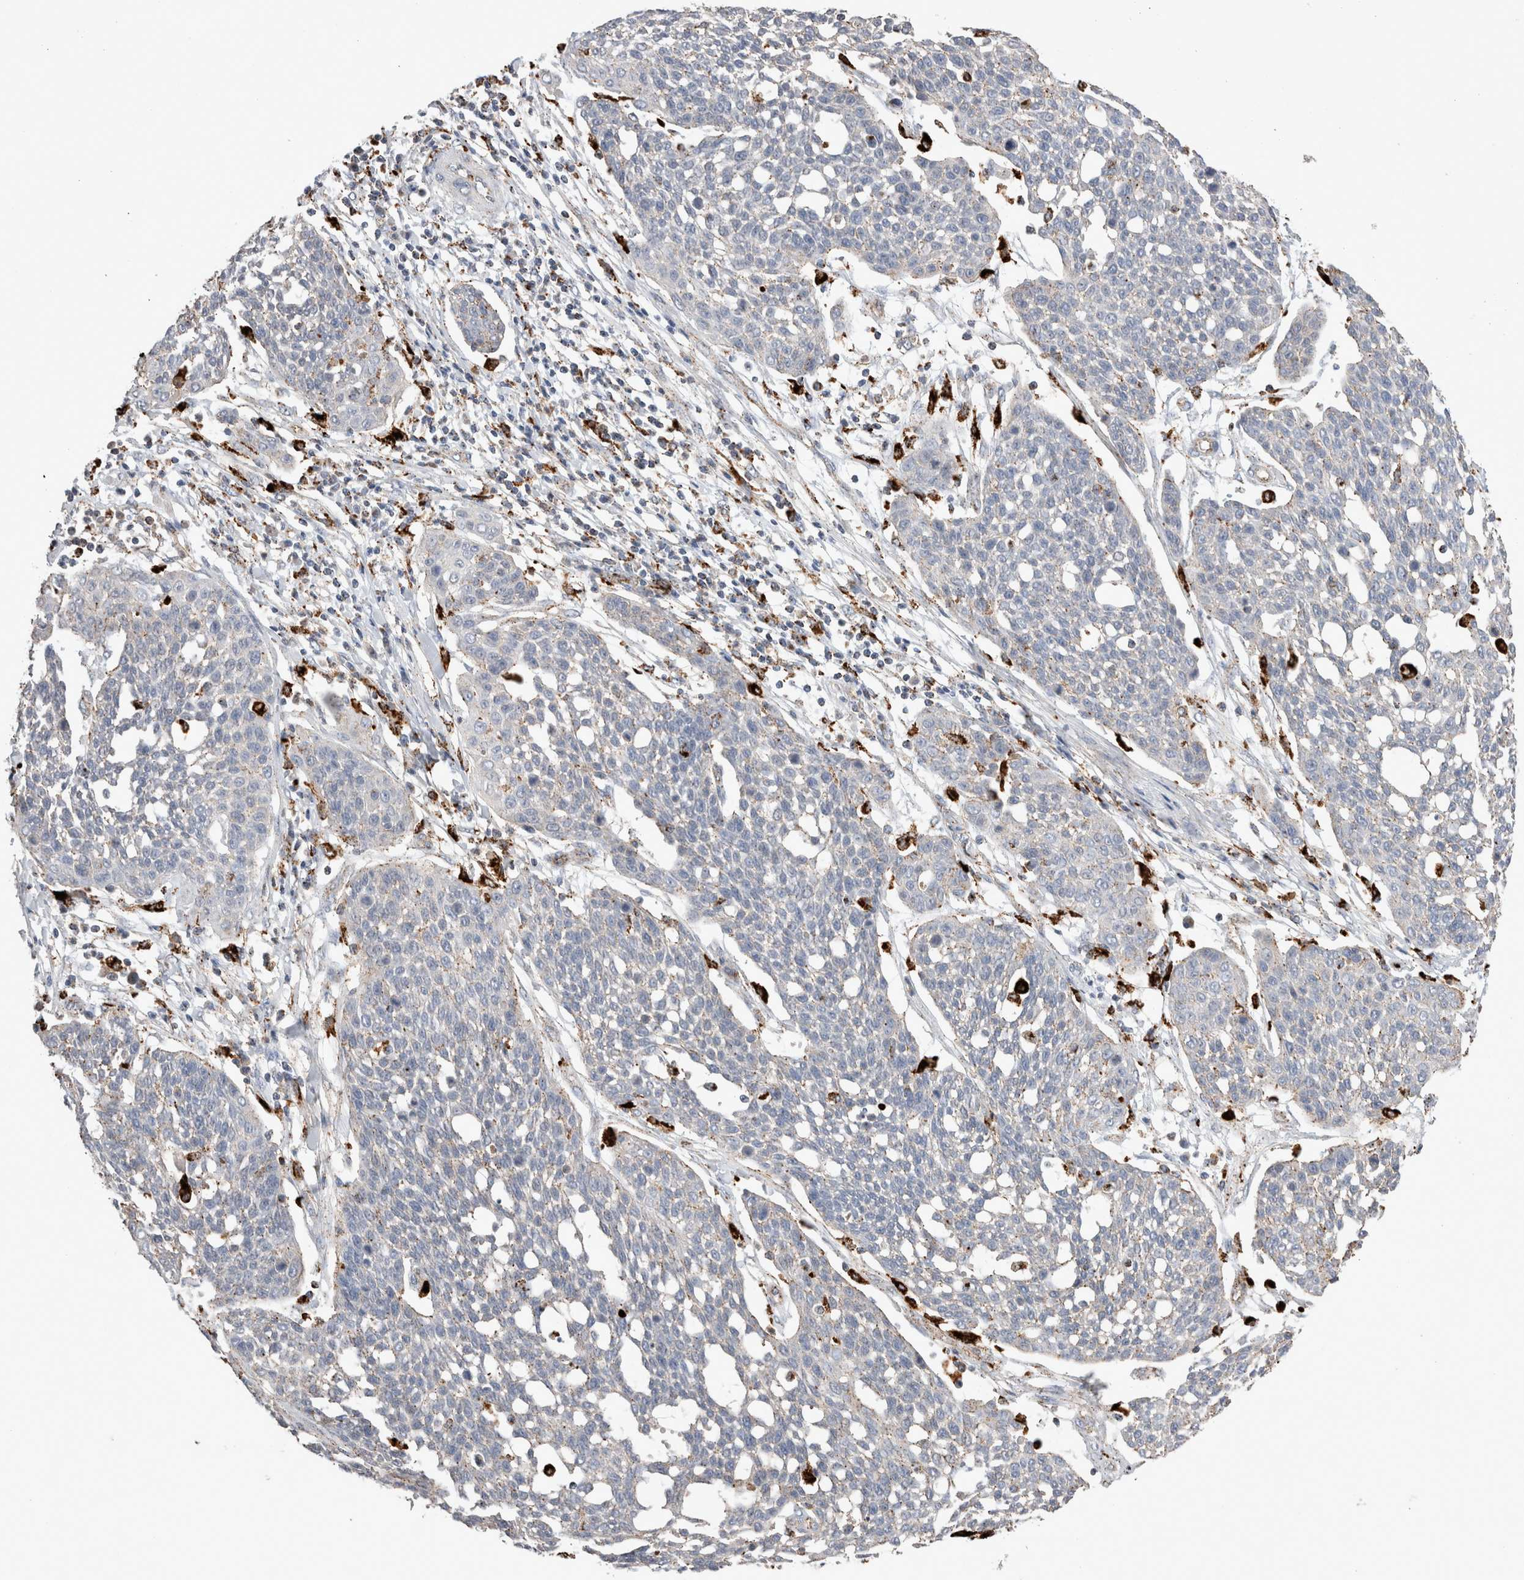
{"staining": {"intensity": "negative", "quantity": "none", "location": "none"}, "tissue": "cervical cancer", "cell_type": "Tumor cells", "image_type": "cancer", "snomed": [{"axis": "morphology", "description": "Squamous cell carcinoma, NOS"}, {"axis": "topography", "description": "Cervix"}], "caption": "Tumor cells show no significant protein positivity in squamous cell carcinoma (cervical). The staining is performed using DAB (3,3'-diaminobenzidine) brown chromogen with nuclei counter-stained in using hematoxylin.", "gene": "CTSA", "patient": {"sex": "female", "age": 34}}